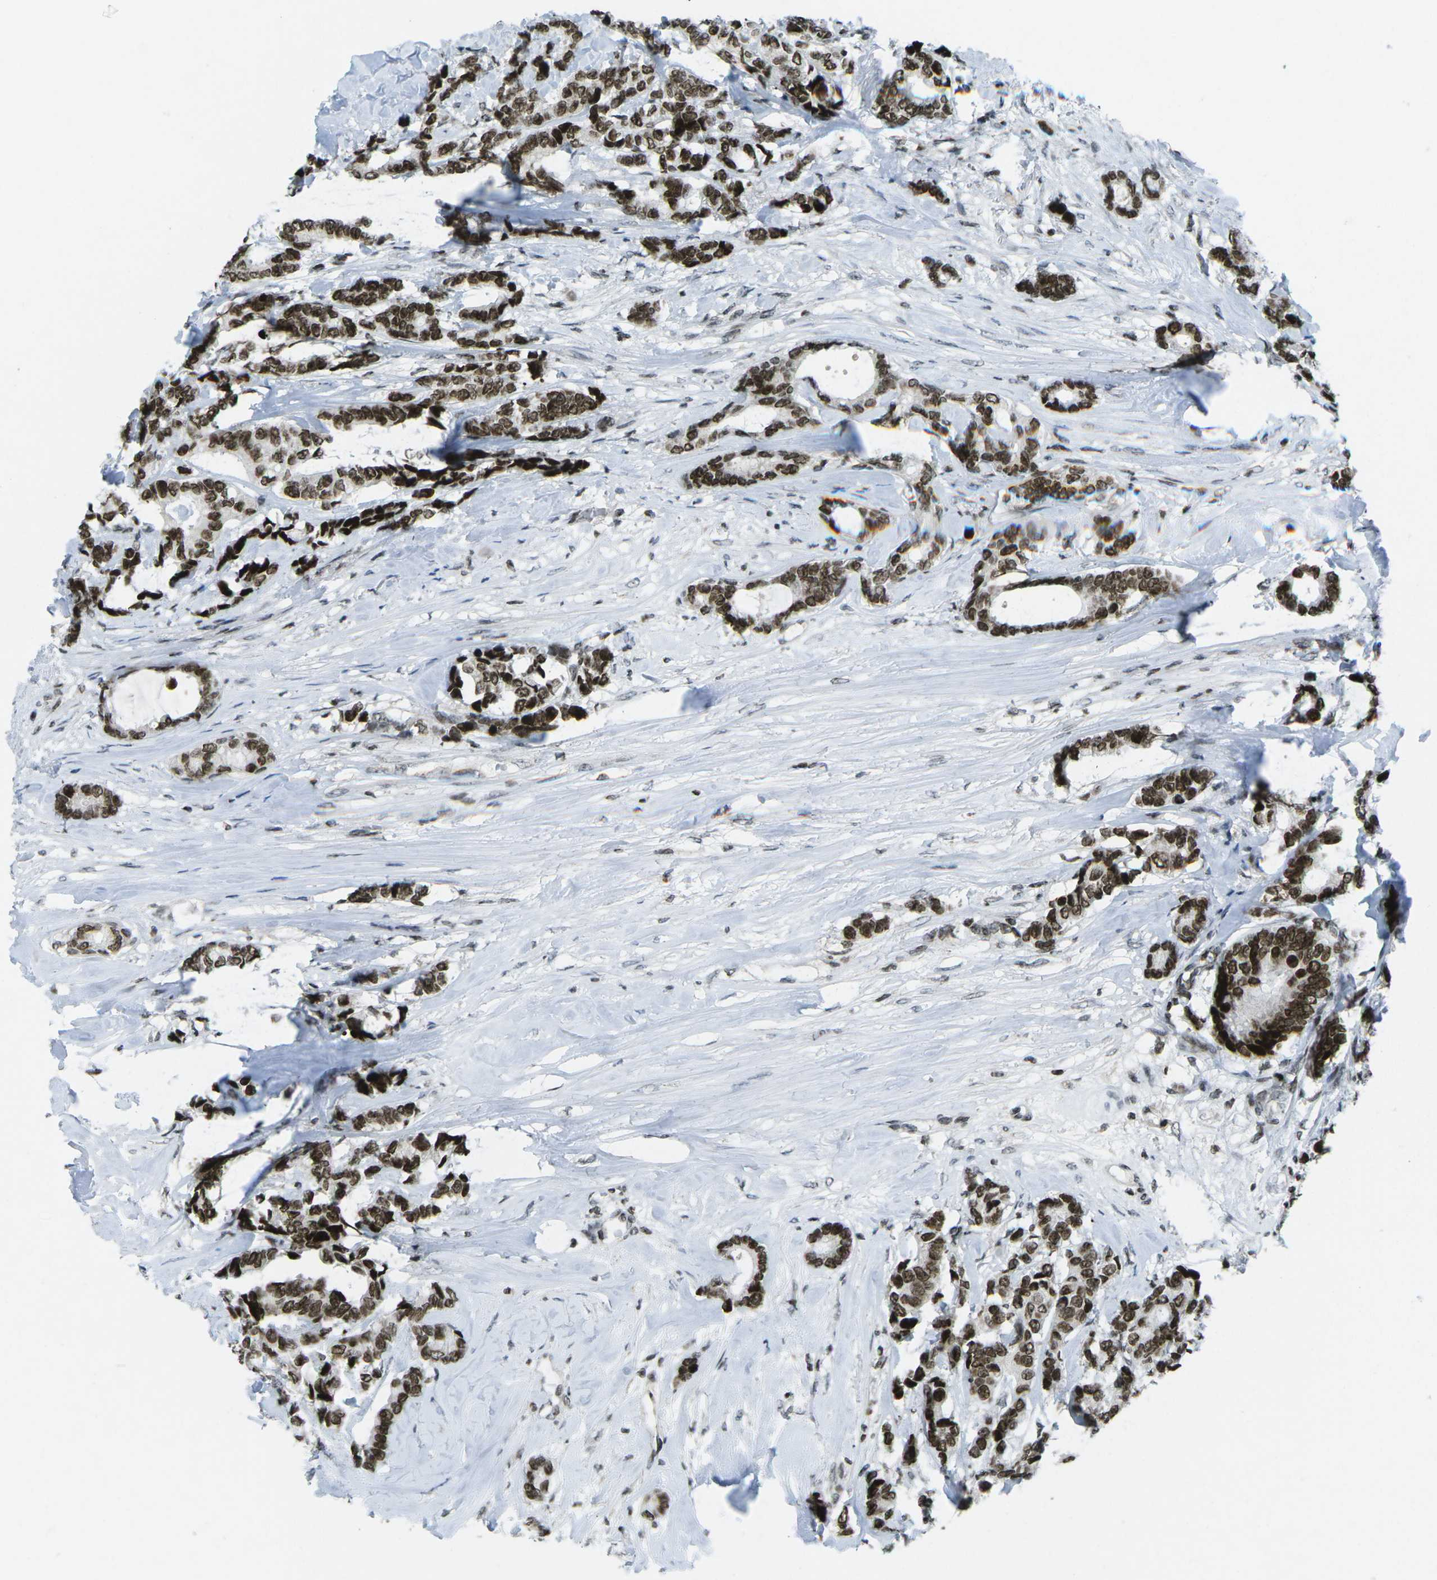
{"staining": {"intensity": "strong", "quantity": ">75%", "location": "nuclear"}, "tissue": "breast cancer", "cell_type": "Tumor cells", "image_type": "cancer", "snomed": [{"axis": "morphology", "description": "Duct carcinoma"}, {"axis": "topography", "description": "Breast"}], "caption": "Protein staining shows strong nuclear expression in about >75% of tumor cells in breast cancer (intraductal carcinoma).", "gene": "EME1", "patient": {"sex": "female", "age": 87}}